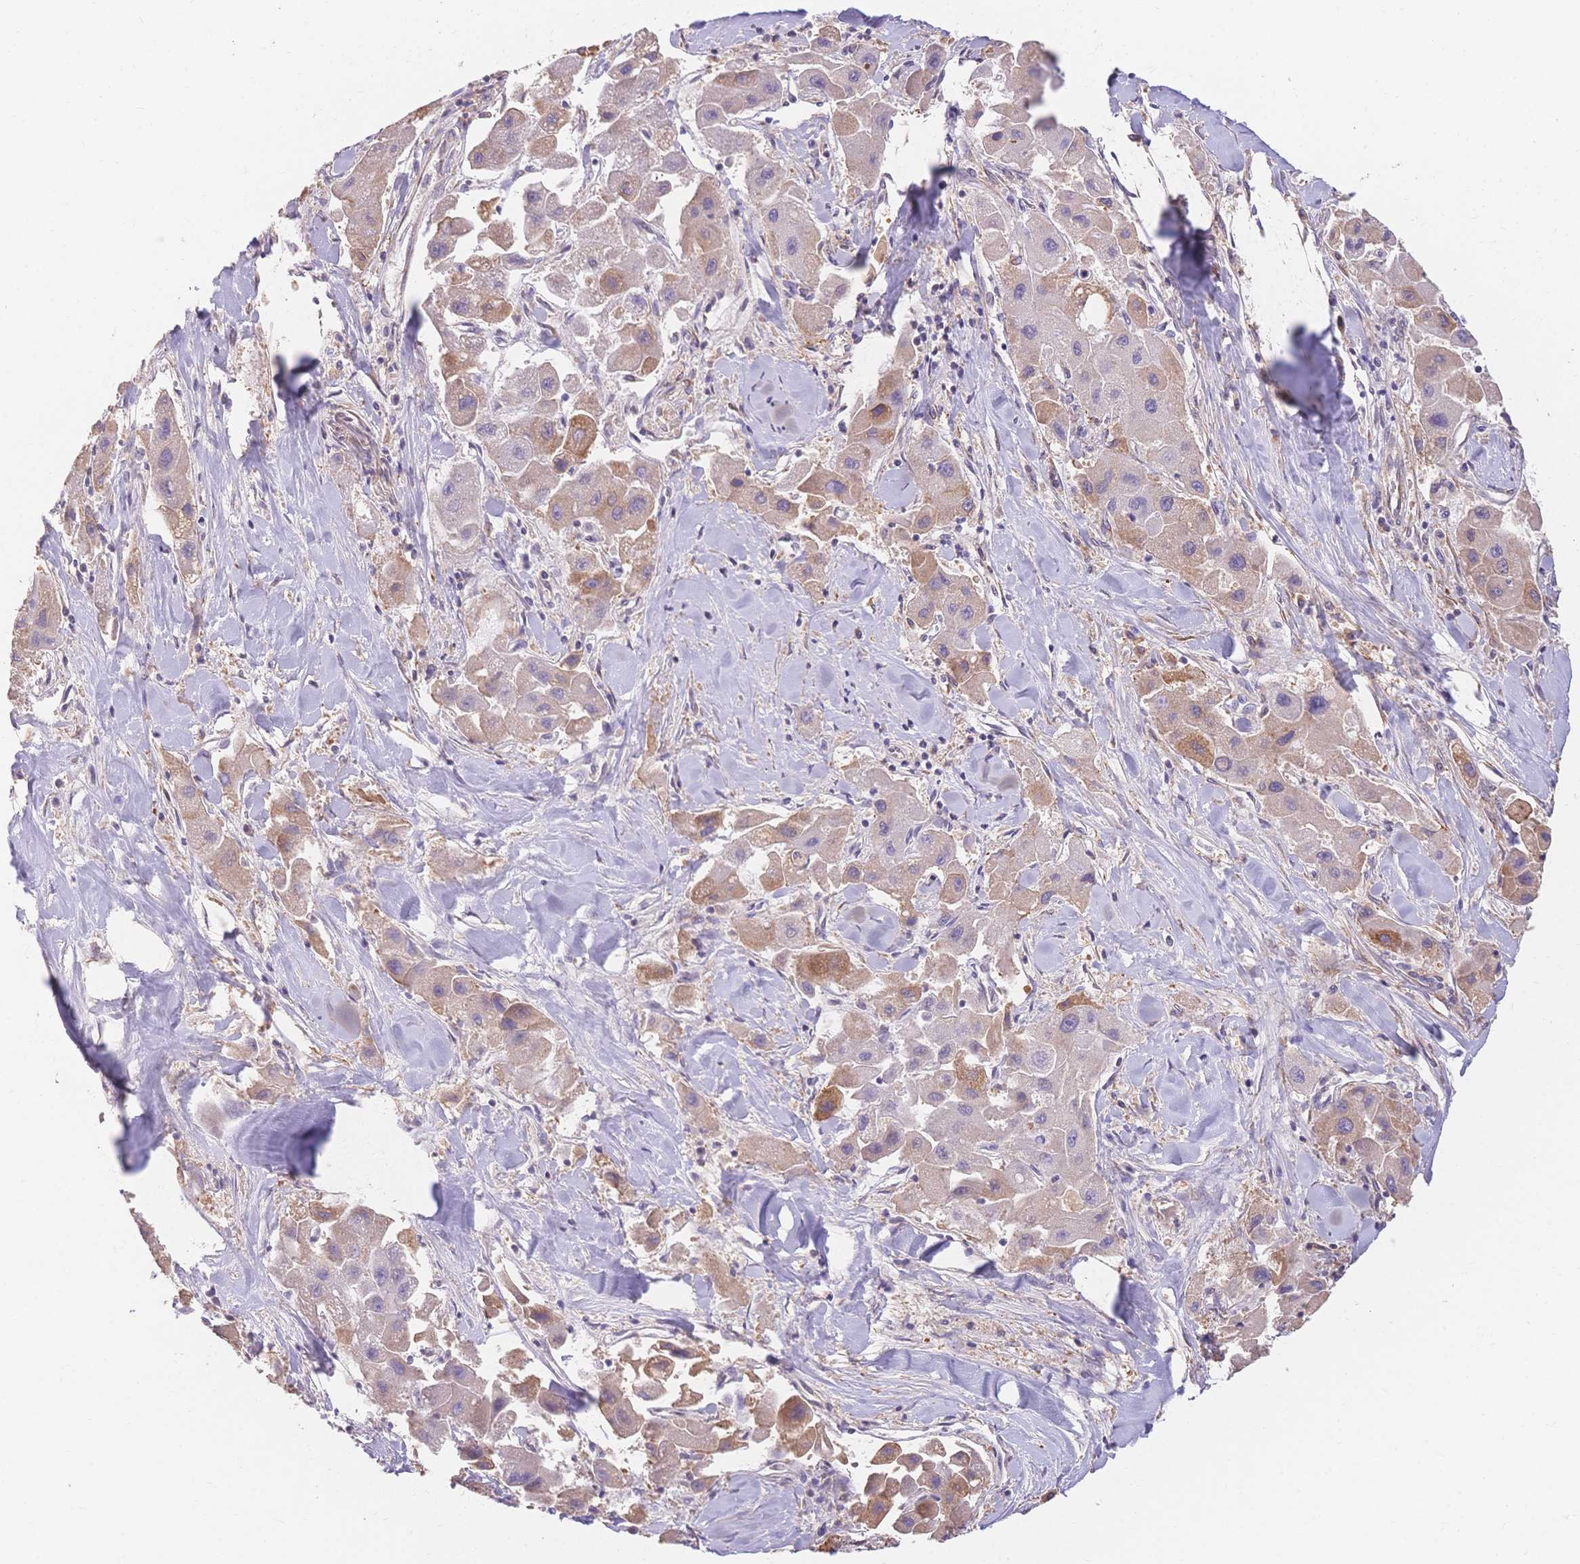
{"staining": {"intensity": "weak", "quantity": "<25%", "location": "cytoplasmic/membranous"}, "tissue": "liver cancer", "cell_type": "Tumor cells", "image_type": "cancer", "snomed": [{"axis": "morphology", "description": "Carcinoma, Hepatocellular, NOS"}, {"axis": "topography", "description": "Liver"}], "caption": "This is an immunohistochemistry histopathology image of liver hepatocellular carcinoma. There is no expression in tumor cells.", "gene": "HS3ST5", "patient": {"sex": "male", "age": 24}}